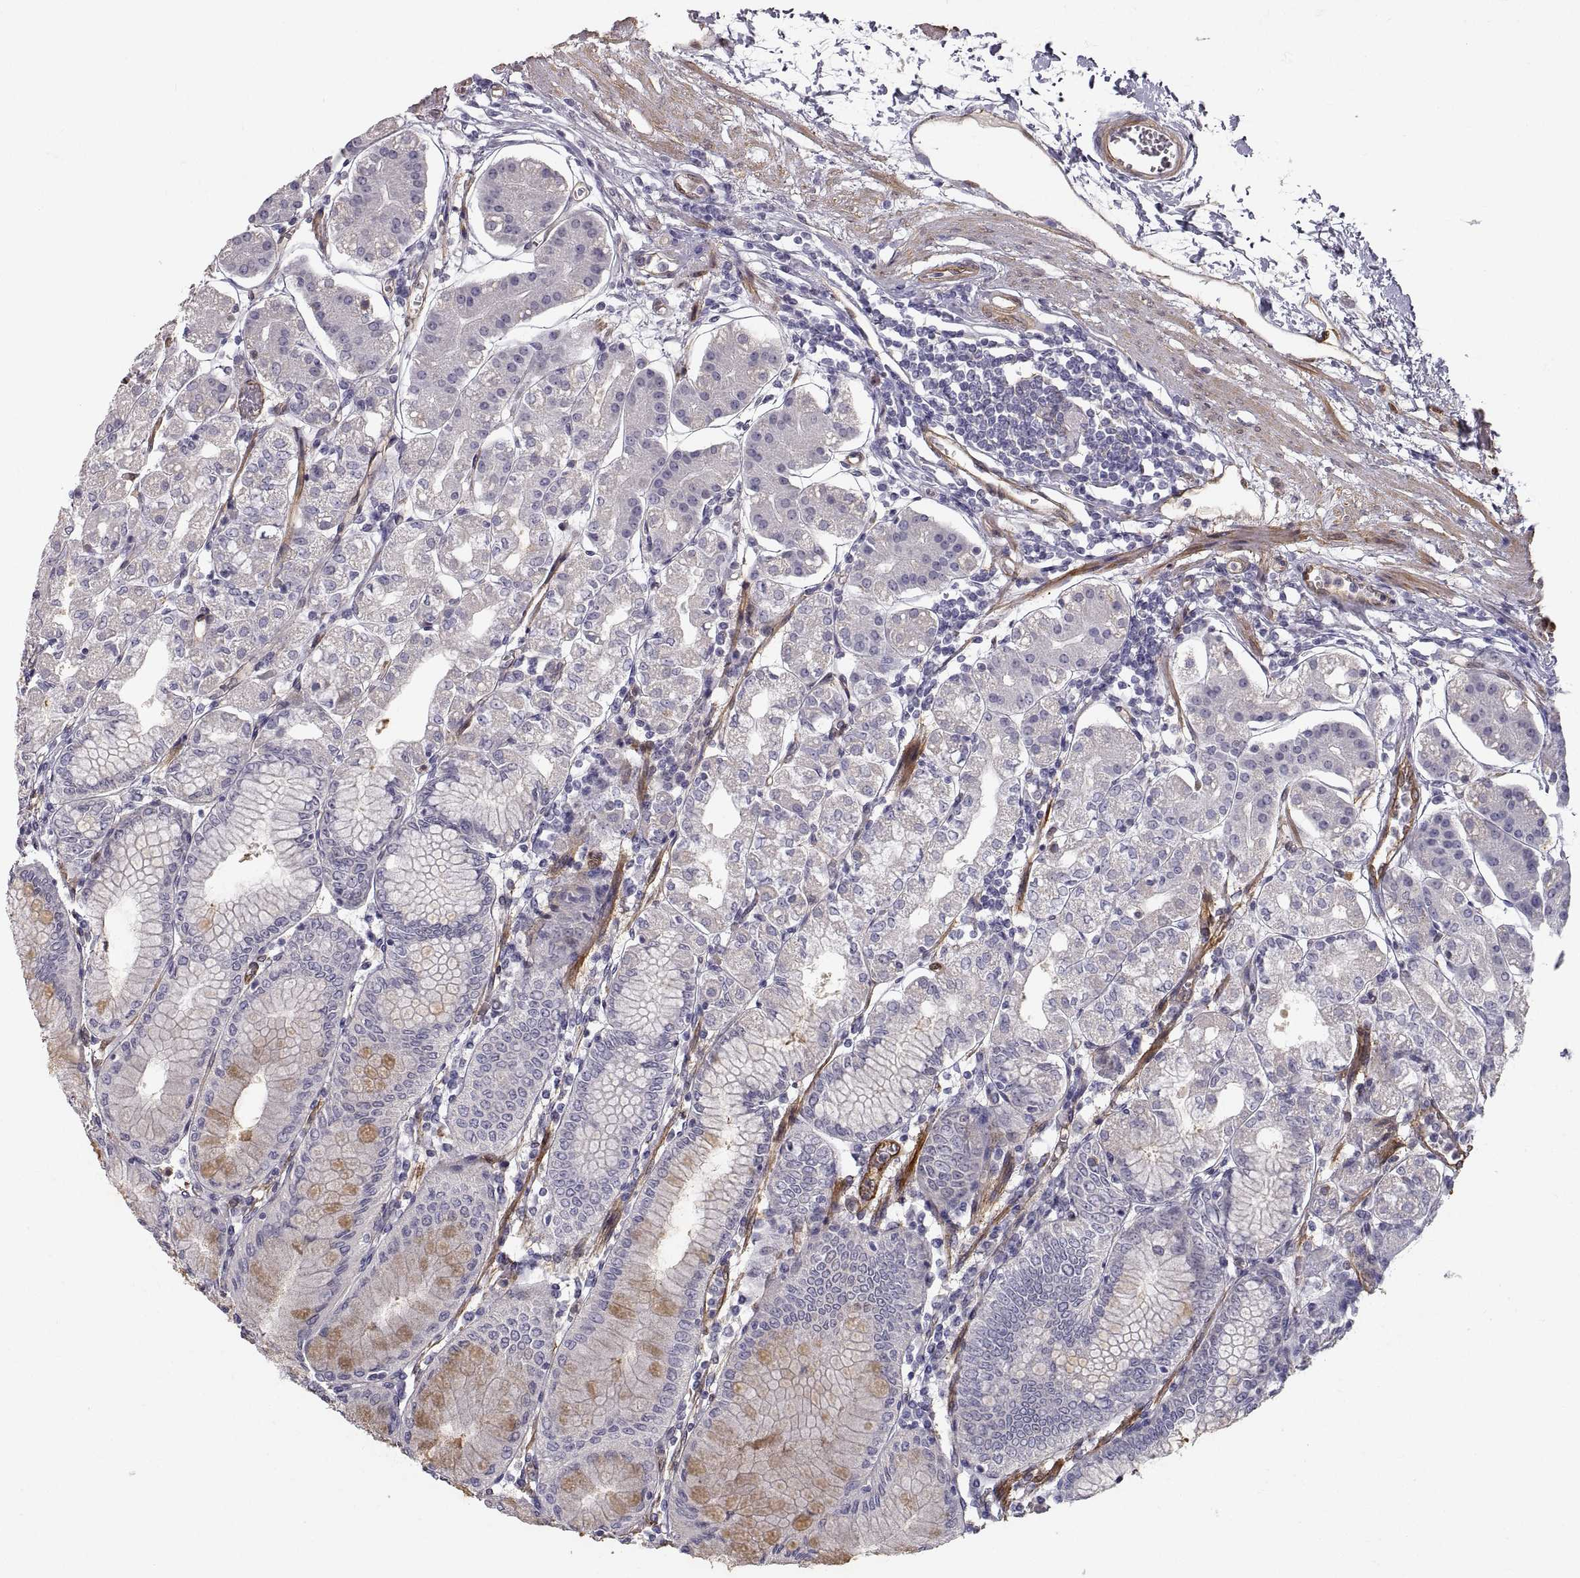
{"staining": {"intensity": "negative", "quantity": "none", "location": "none"}, "tissue": "stomach", "cell_type": "Glandular cells", "image_type": "normal", "snomed": [{"axis": "morphology", "description": "Normal tissue, NOS"}, {"axis": "topography", "description": "Skeletal muscle"}, {"axis": "topography", "description": "Stomach"}], "caption": "IHC of benign human stomach demonstrates no staining in glandular cells. (DAB immunohistochemistry (IHC), high magnification).", "gene": "PGM5", "patient": {"sex": "female", "age": 57}}